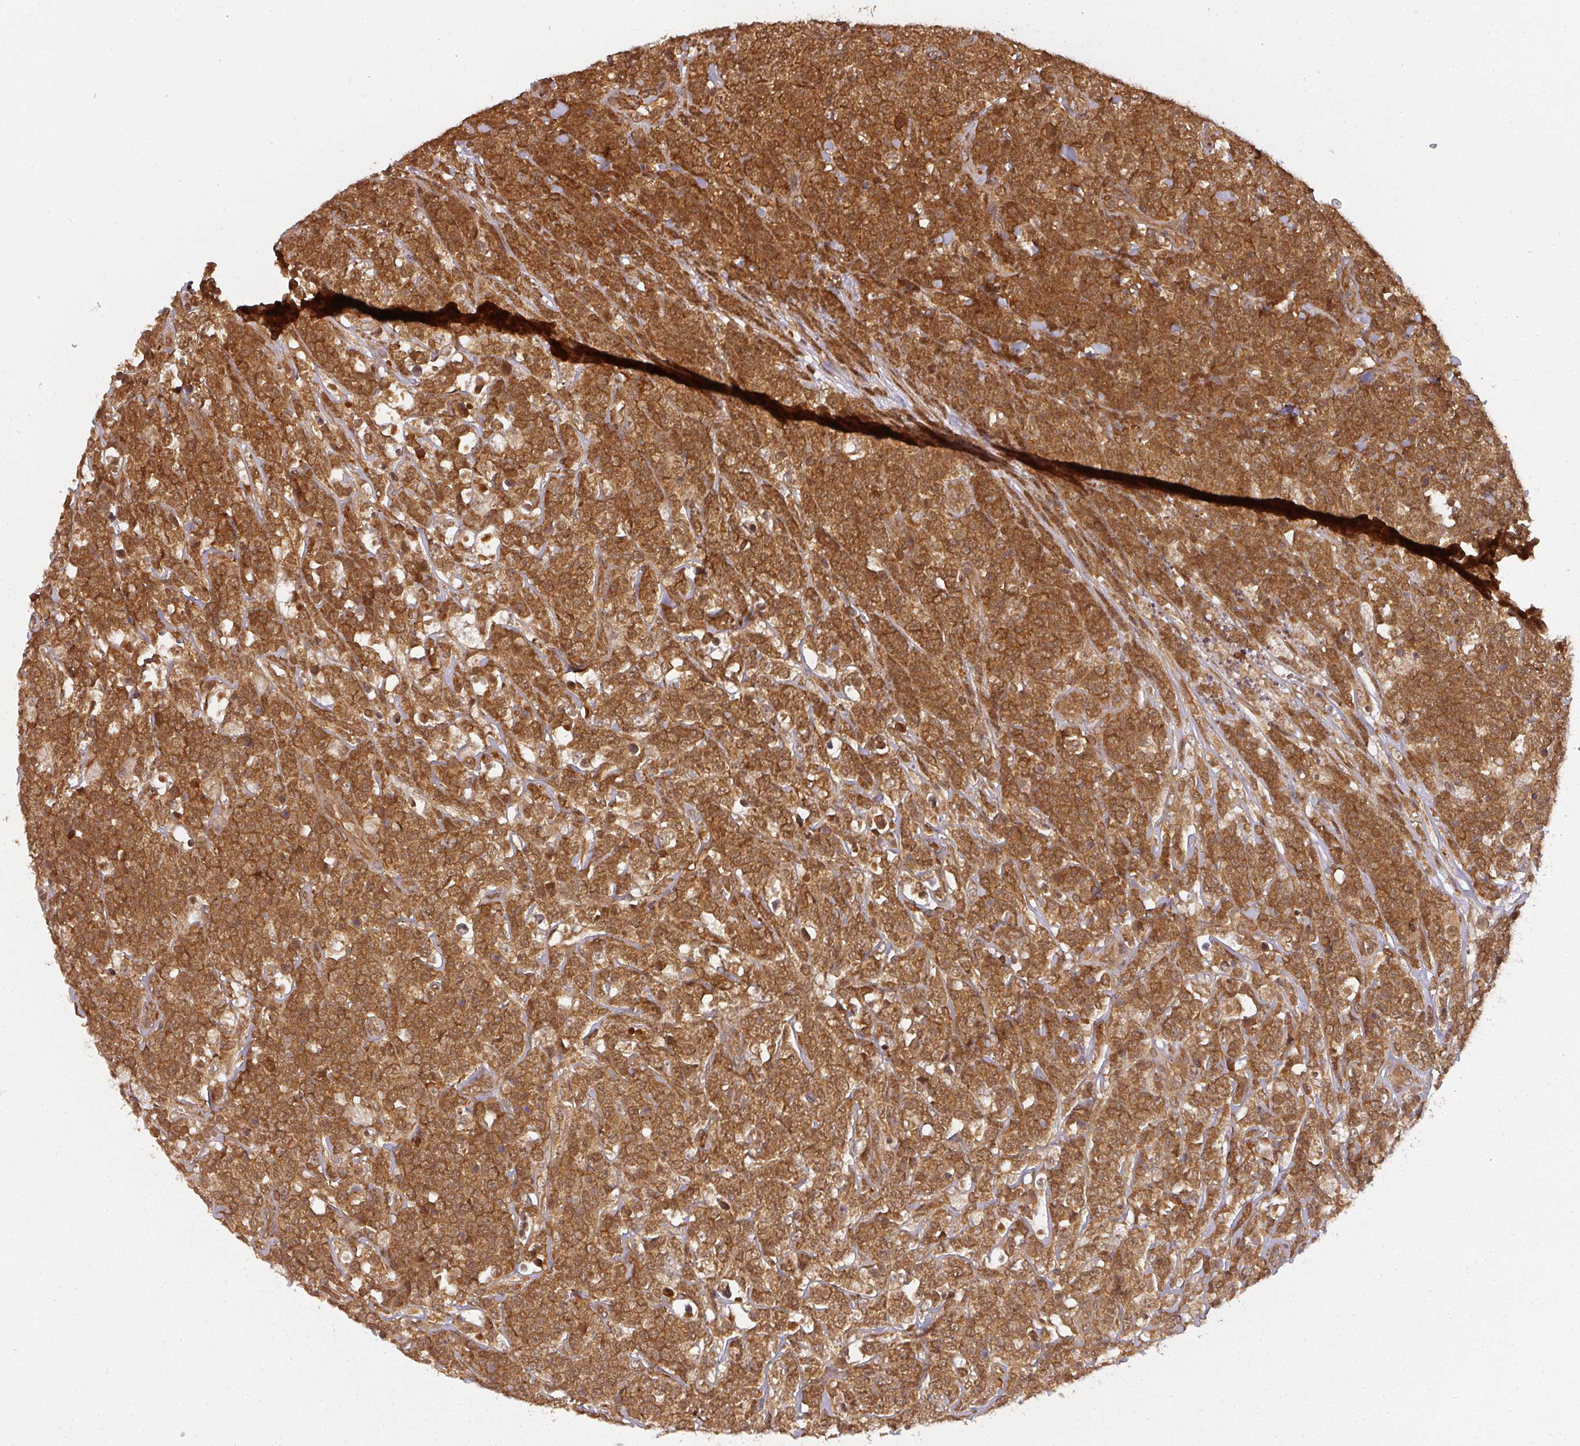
{"staining": {"intensity": "strong", "quantity": ">75%", "location": "cytoplasmic/membranous"}, "tissue": "lymphoma", "cell_type": "Tumor cells", "image_type": "cancer", "snomed": [{"axis": "morphology", "description": "Malignant lymphoma, non-Hodgkin's type, High grade"}, {"axis": "topography", "description": "Small intestine"}], "caption": "Immunohistochemistry histopathology image of lymphoma stained for a protein (brown), which displays high levels of strong cytoplasmic/membranous positivity in approximately >75% of tumor cells.", "gene": "PPP6R3", "patient": {"sex": "male", "age": 8}}